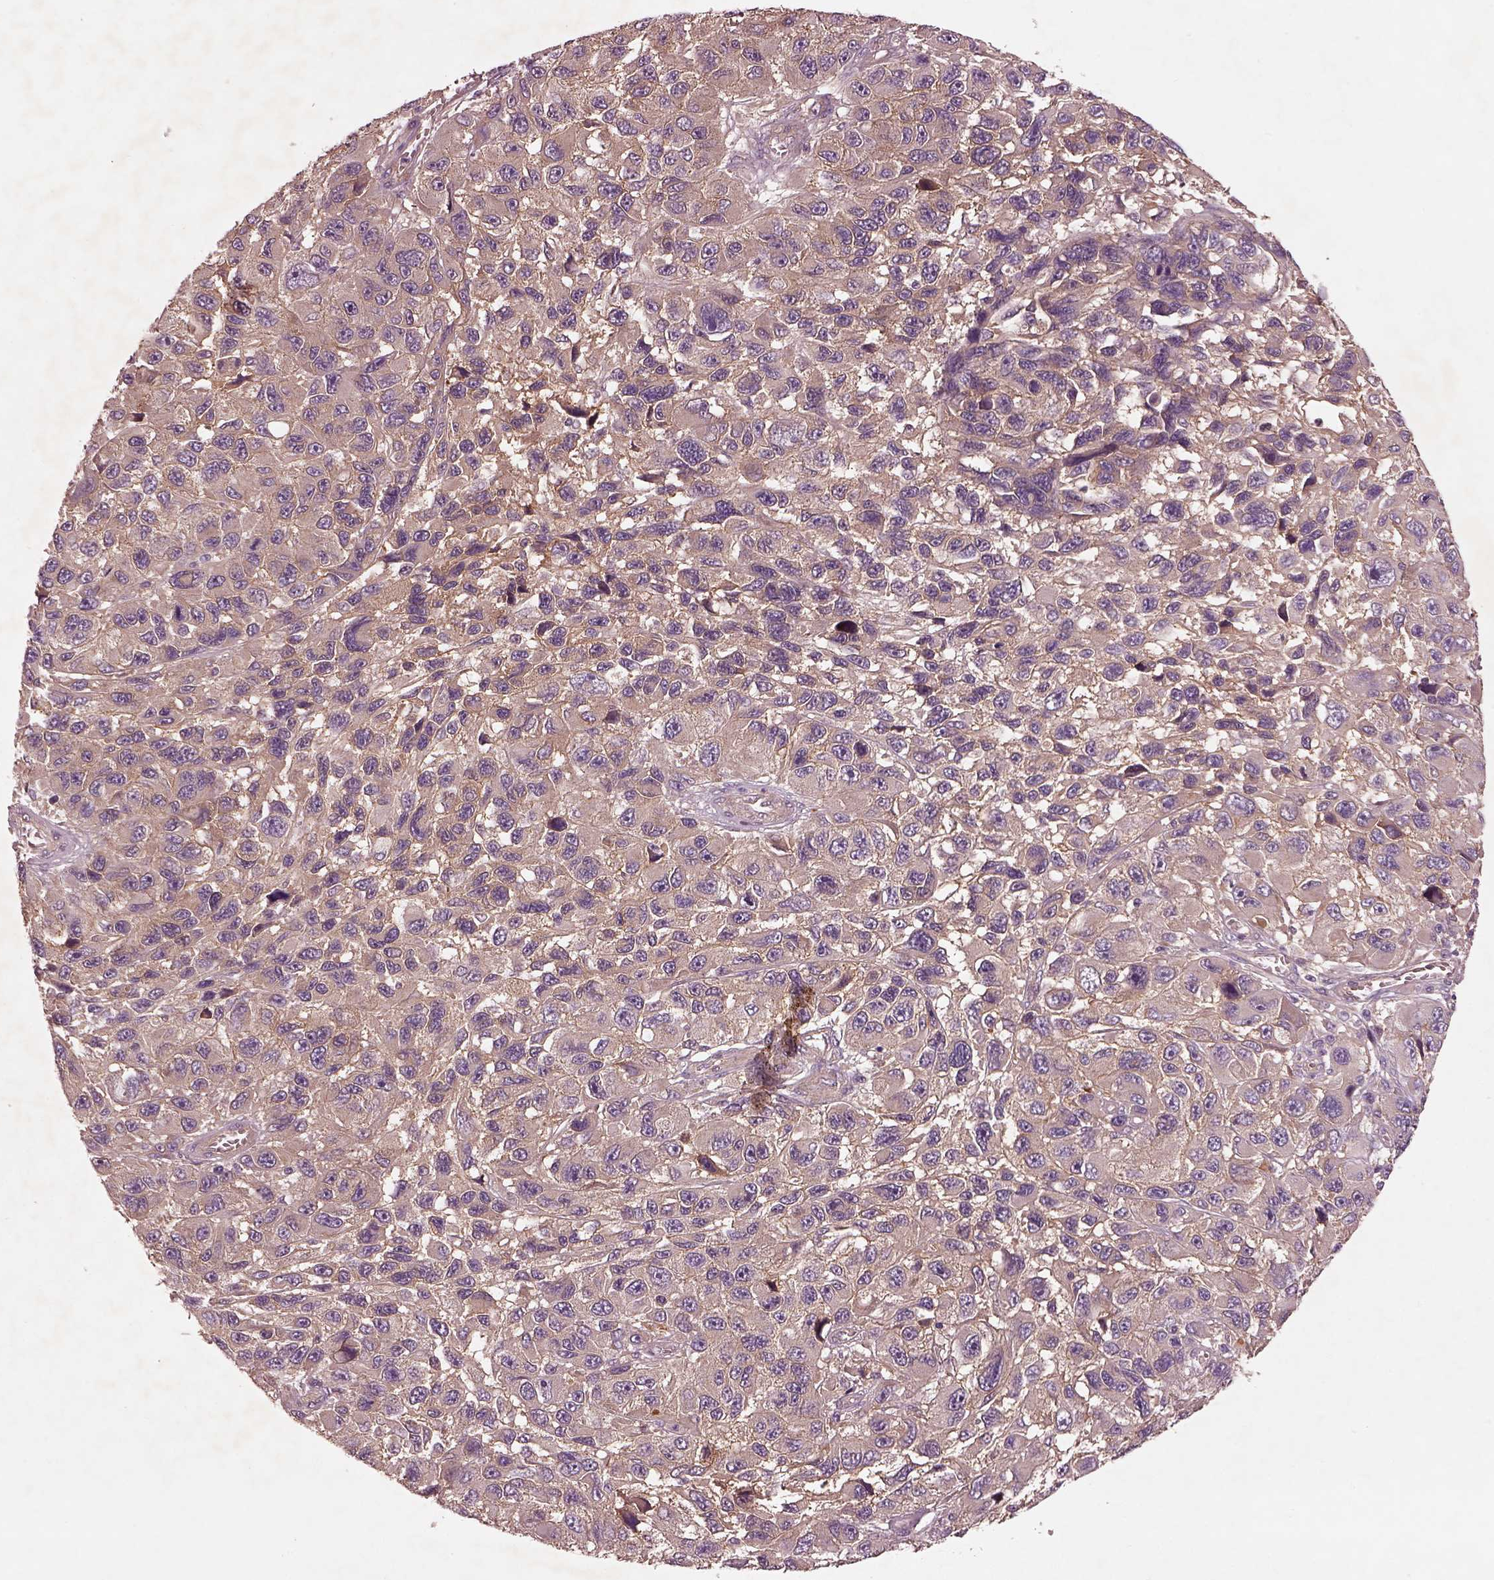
{"staining": {"intensity": "weak", "quantity": ">75%", "location": "cytoplasmic/membranous"}, "tissue": "melanoma", "cell_type": "Tumor cells", "image_type": "cancer", "snomed": [{"axis": "morphology", "description": "Malignant melanoma, NOS"}, {"axis": "topography", "description": "Skin"}], "caption": "A histopathology image showing weak cytoplasmic/membranous positivity in approximately >75% of tumor cells in malignant melanoma, as visualized by brown immunohistochemical staining.", "gene": "FAM234A", "patient": {"sex": "male", "age": 53}}